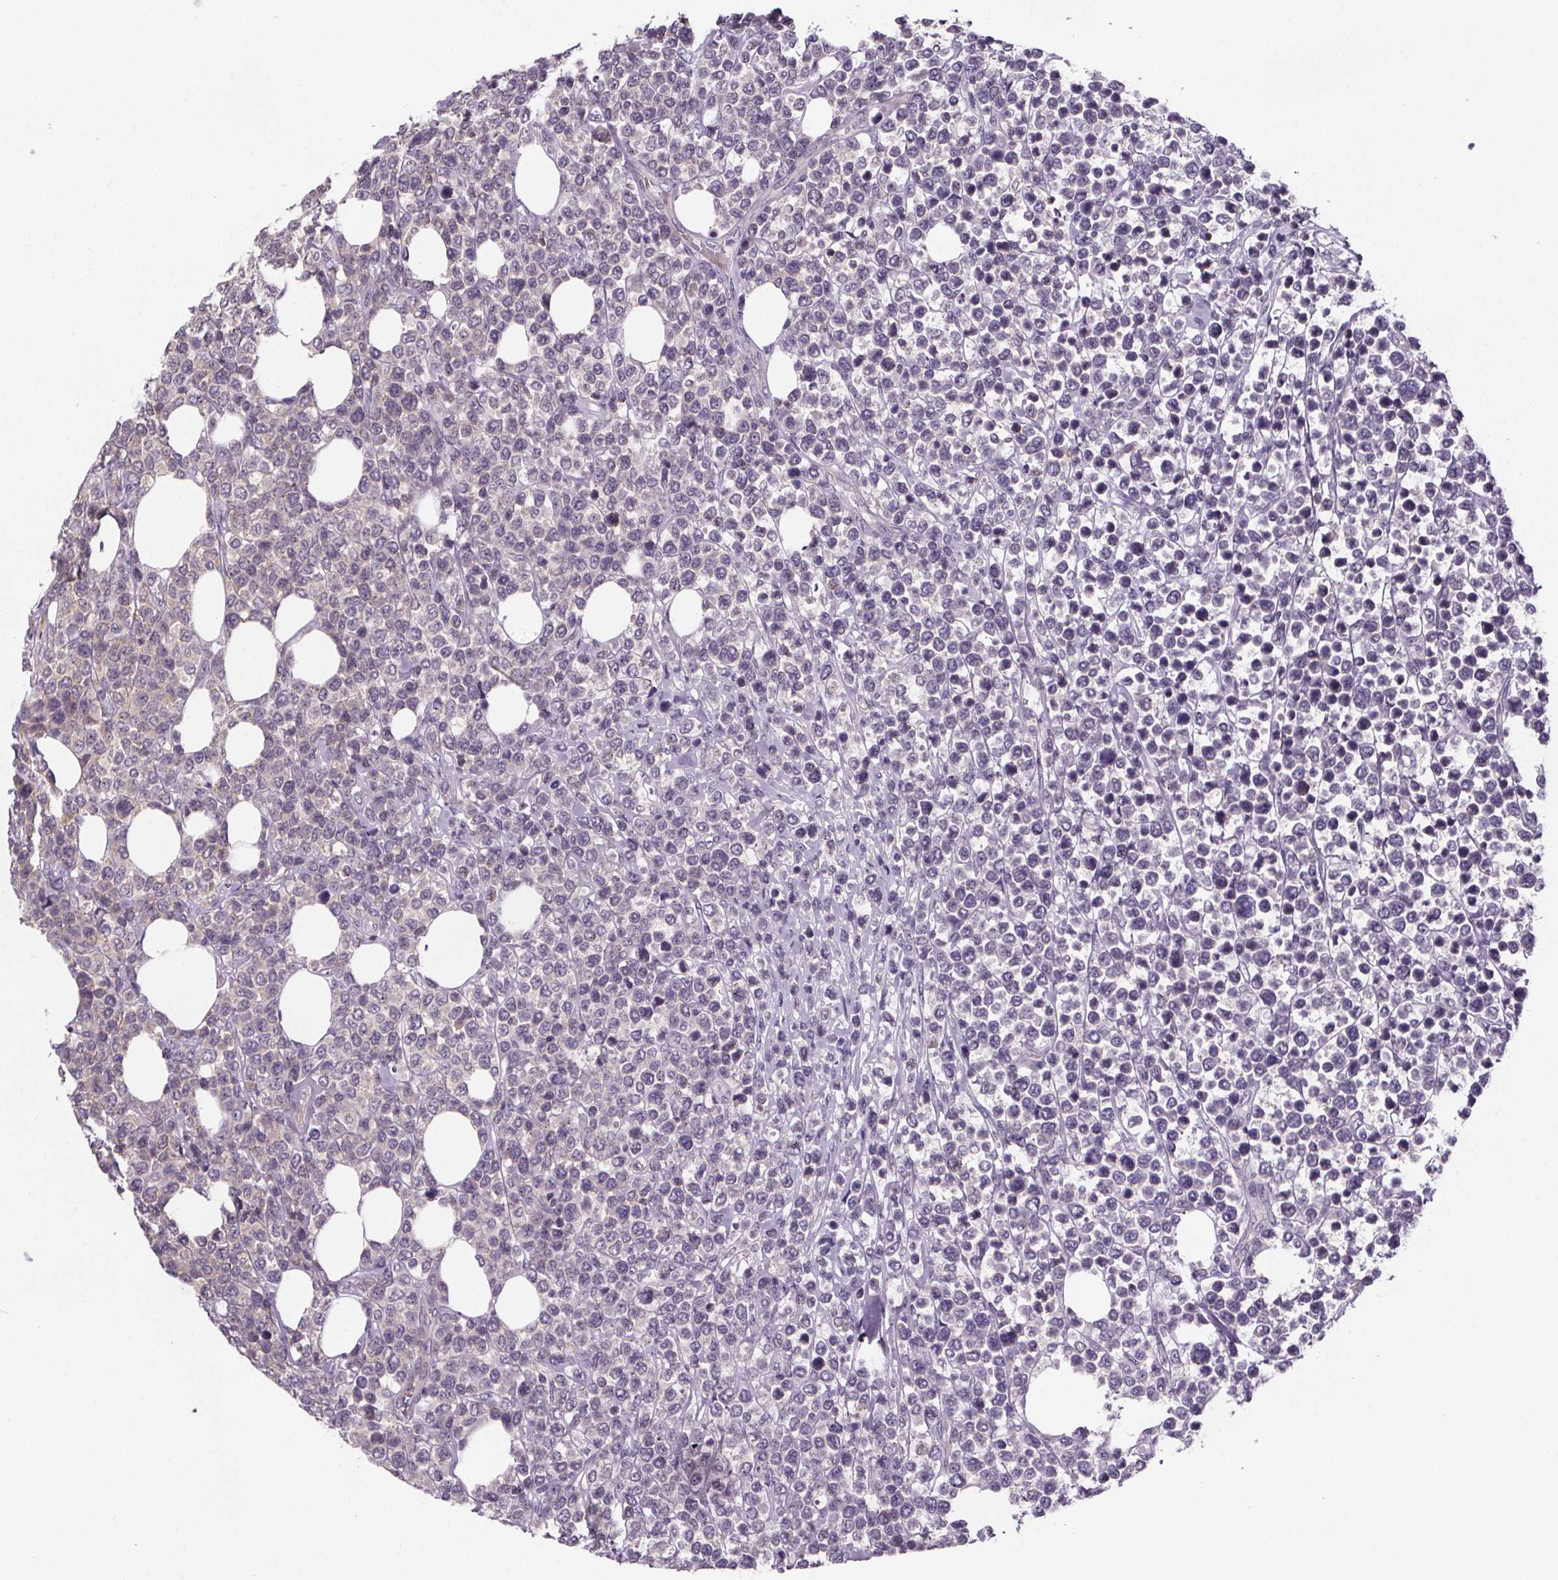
{"staining": {"intensity": "negative", "quantity": "none", "location": "none"}, "tissue": "lymphoma", "cell_type": "Tumor cells", "image_type": "cancer", "snomed": [{"axis": "morphology", "description": "Malignant lymphoma, non-Hodgkin's type, High grade"}, {"axis": "topography", "description": "Soft tissue"}], "caption": "Lymphoma stained for a protein using IHC exhibits no staining tumor cells.", "gene": "TTC12", "patient": {"sex": "female", "age": 56}}